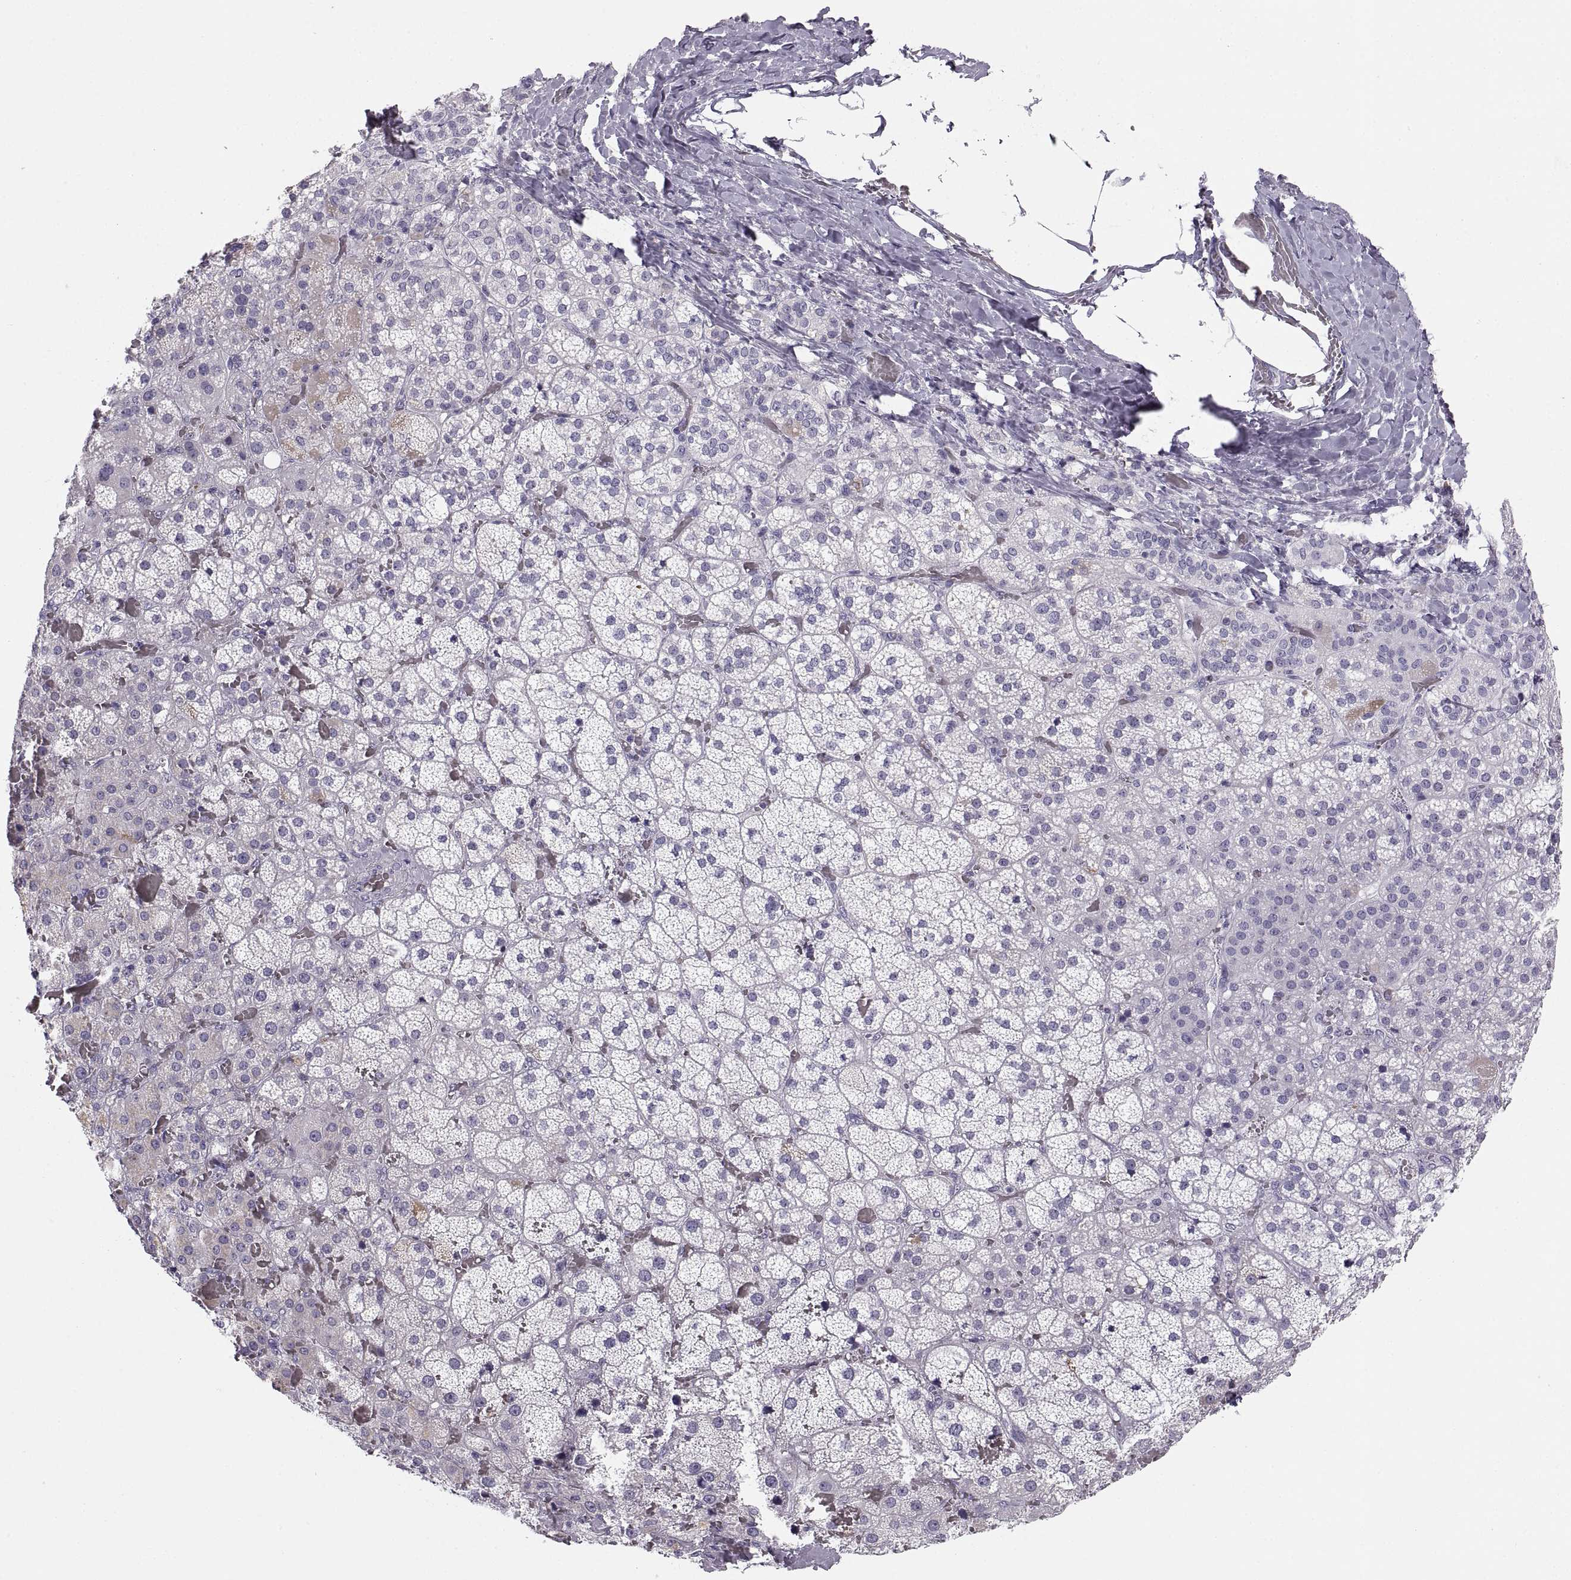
{"staining": {"intensity": "negative", "quantity": "none", "location": "none"}, "tissue": "adrenal gland", "cell_type": "Glandular cells", "image_type": "normal", "snomed": [{"axis": "morphology", "description": "Normal tissue, NOS"}, {"axis": "topography", "description": "Adrenal gland"}], "caption": "Glandular cells are negative for protein expression in unremarkable human adrenal gland. (DAB immunohistochemistry (IHC), high magnification).", "gene": "COL9A3", "patient": {"sex": "male", "age": 57}}